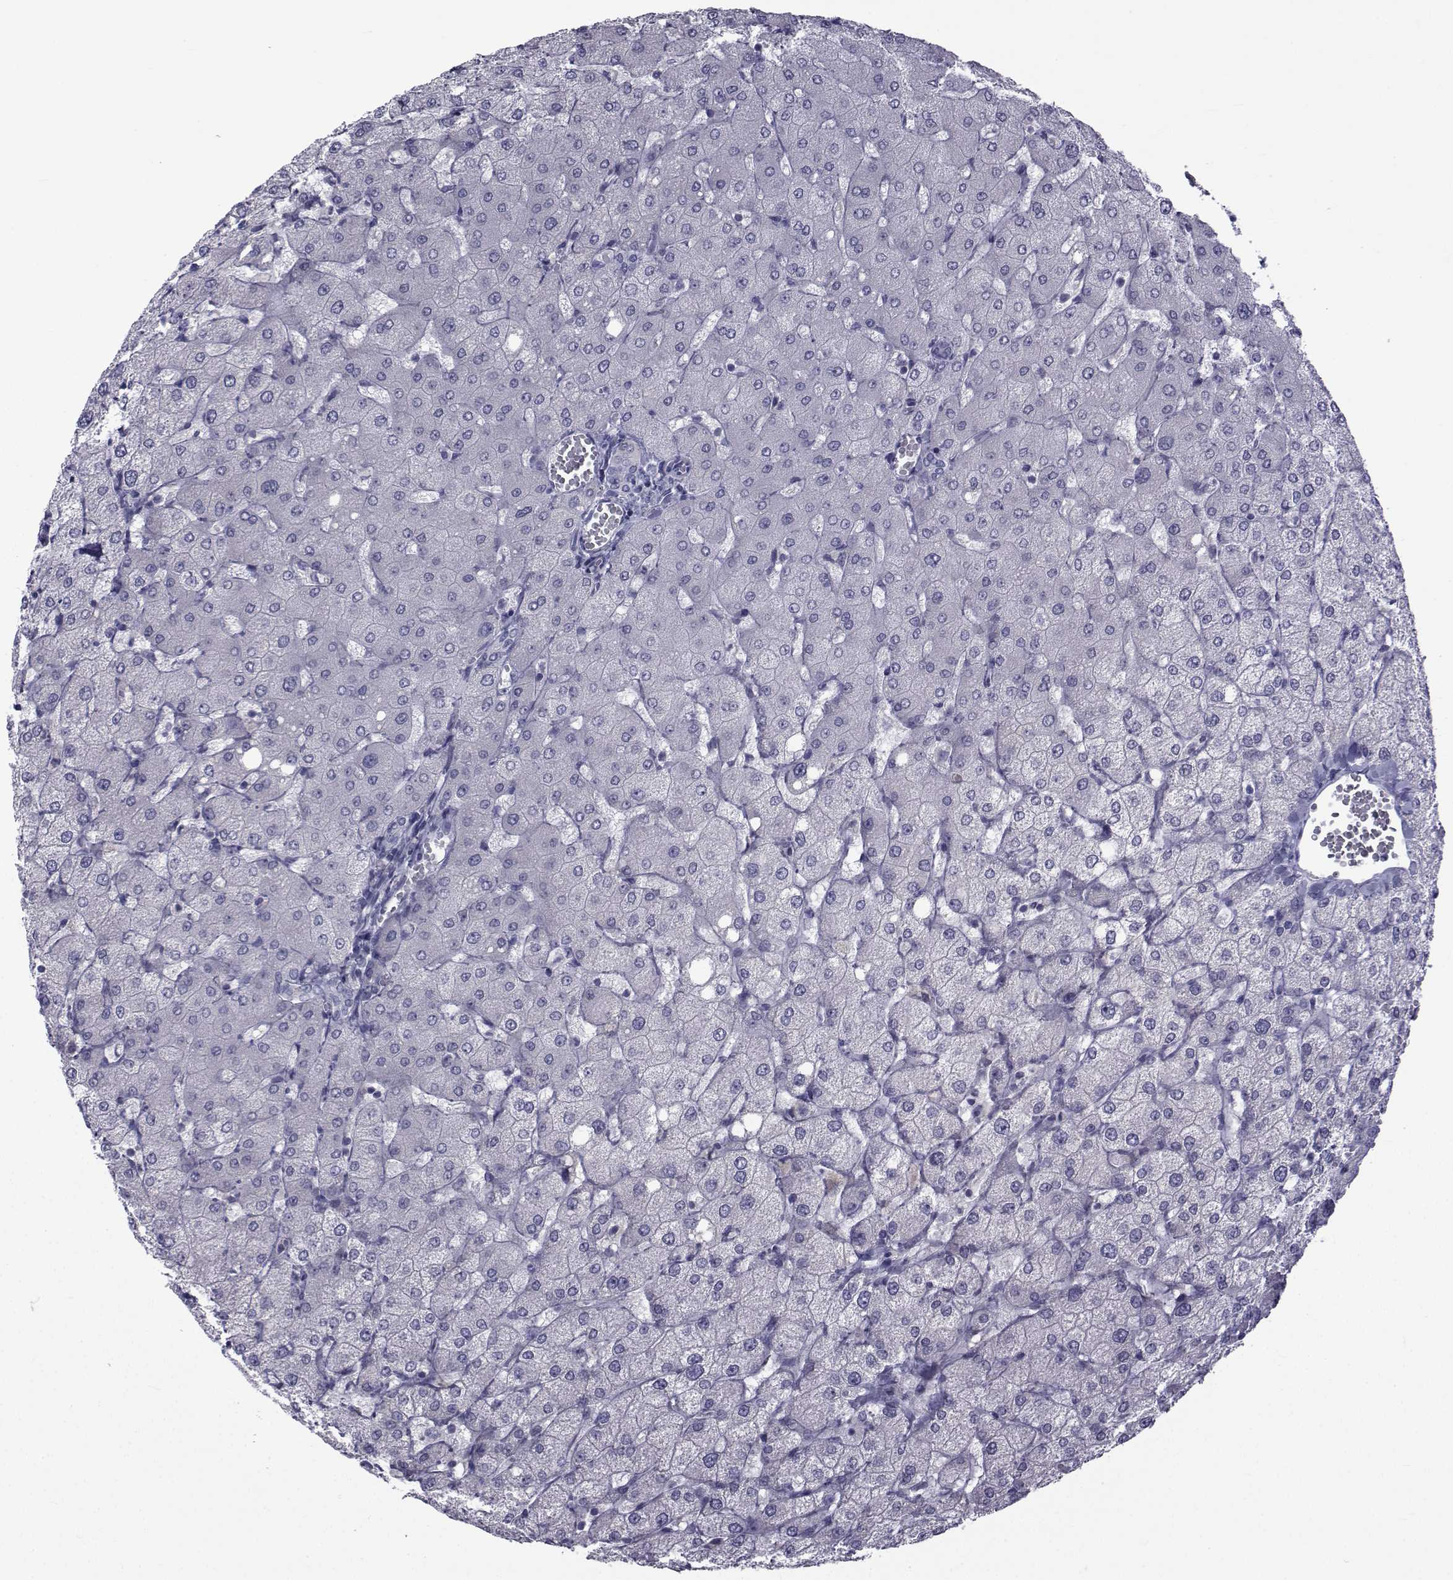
{"staining": {"intensity": "negative", "quantity": "none", "location": "none"}, "tissue": "liver", "cell_type": "Cholangiocytes", "image_type": "normal", "snomed": [{"axis": "morphology", "description": "Normal tissue, NOS"}, {"axis": "topography", "description": "Liver"}], "caption": "This is an IHC histopathology image of unremarkable liver. There is no staining in cholangiocytes.", "gene": "FDXR", "patient": {"sex": "female", "age": 54}}